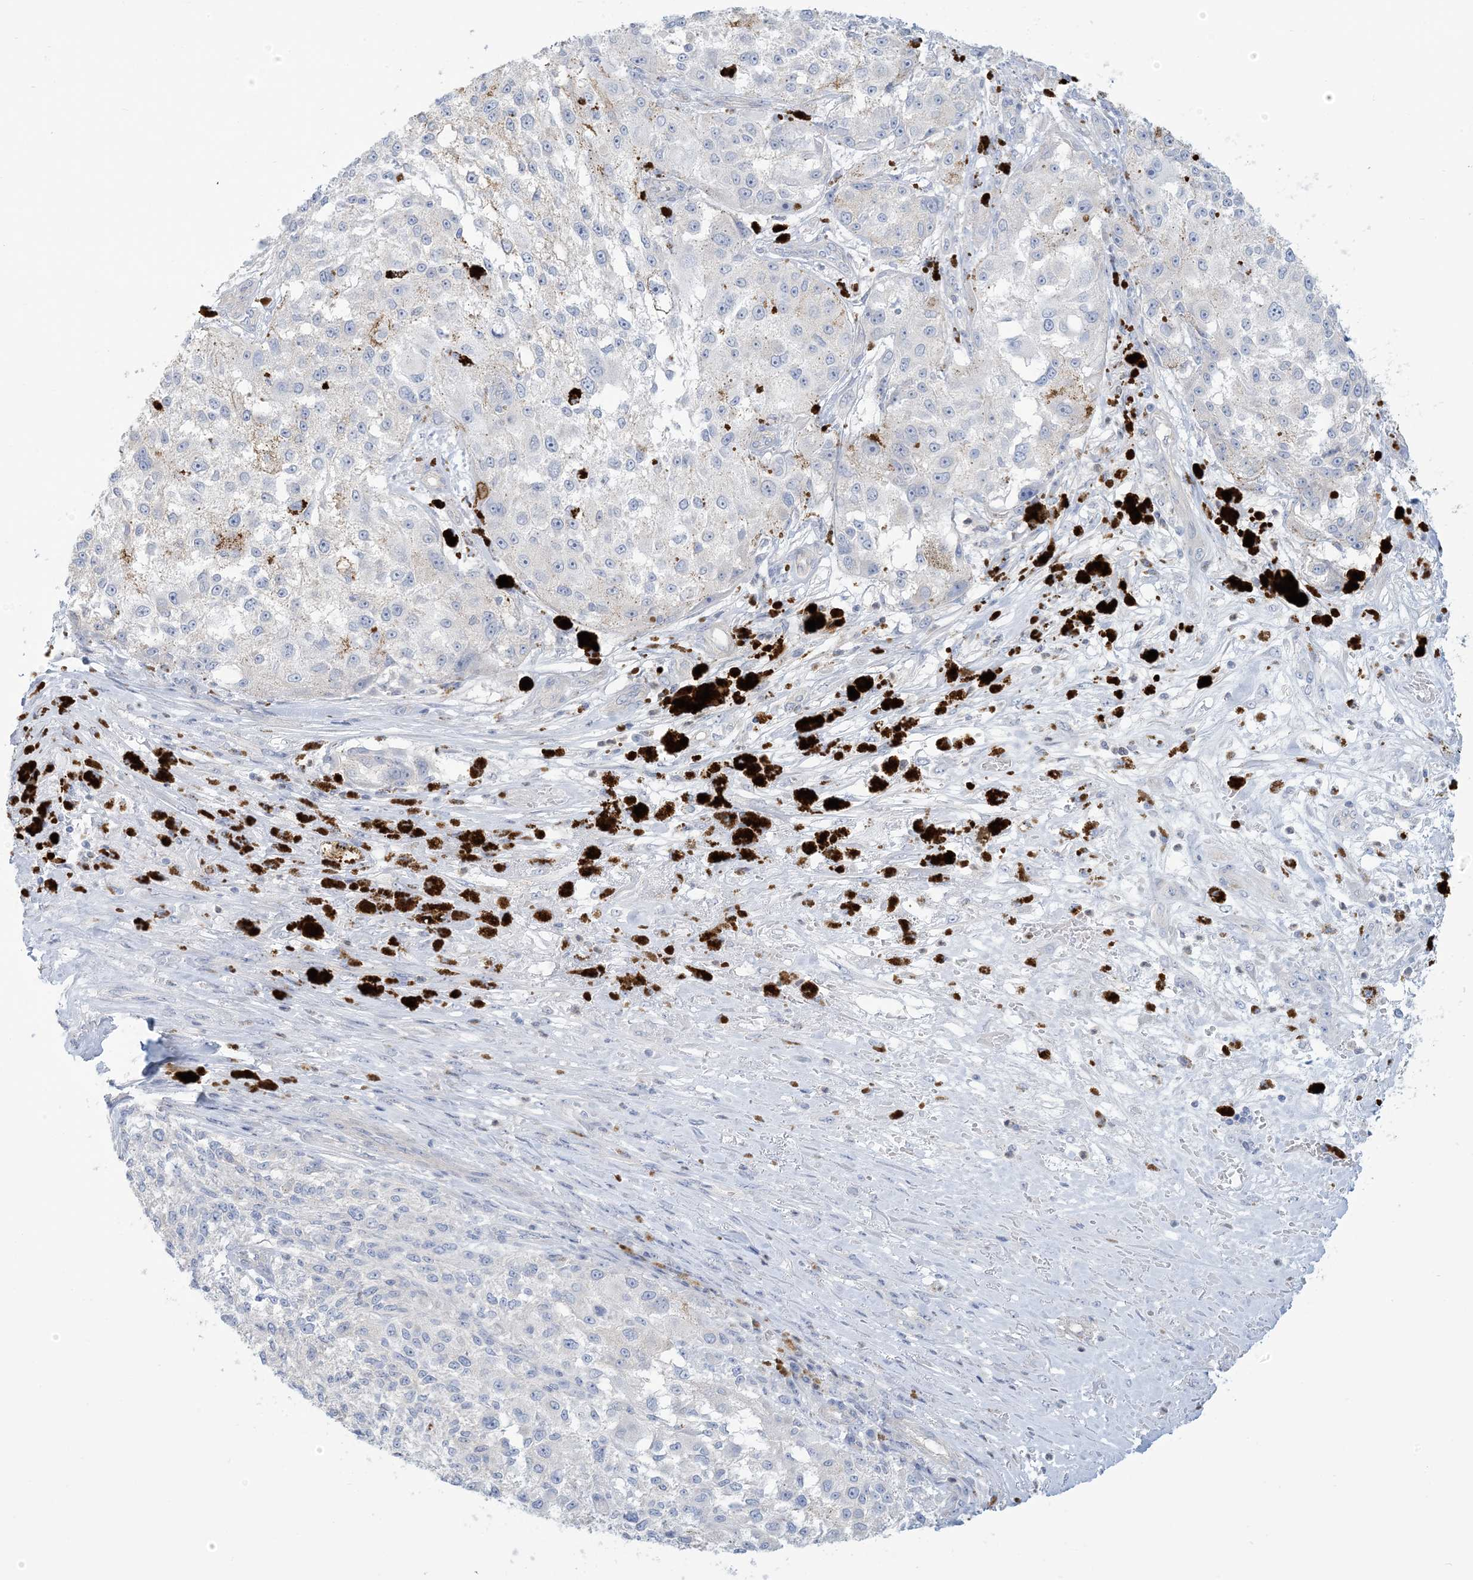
{"staining": {"intensity": "negative", "quantity": "none", "location": "none"}, "tissue": "melanoma", "cell_type": "Tumor cells", "image_type": "cancer", "snomed": [{"axis": "morphology", "description": "Necrosis, NOS"}, {"axis": "morphology", "description": "Malignant melanoma, NOS"}, {"axis": "topography", "description": "Skin"}], "caption": "A histopathology image of human melanoma is negative for staining in tumor cells.", "gene": "MTHFD2L", "patient": {"sex": "female", "age": 87}}